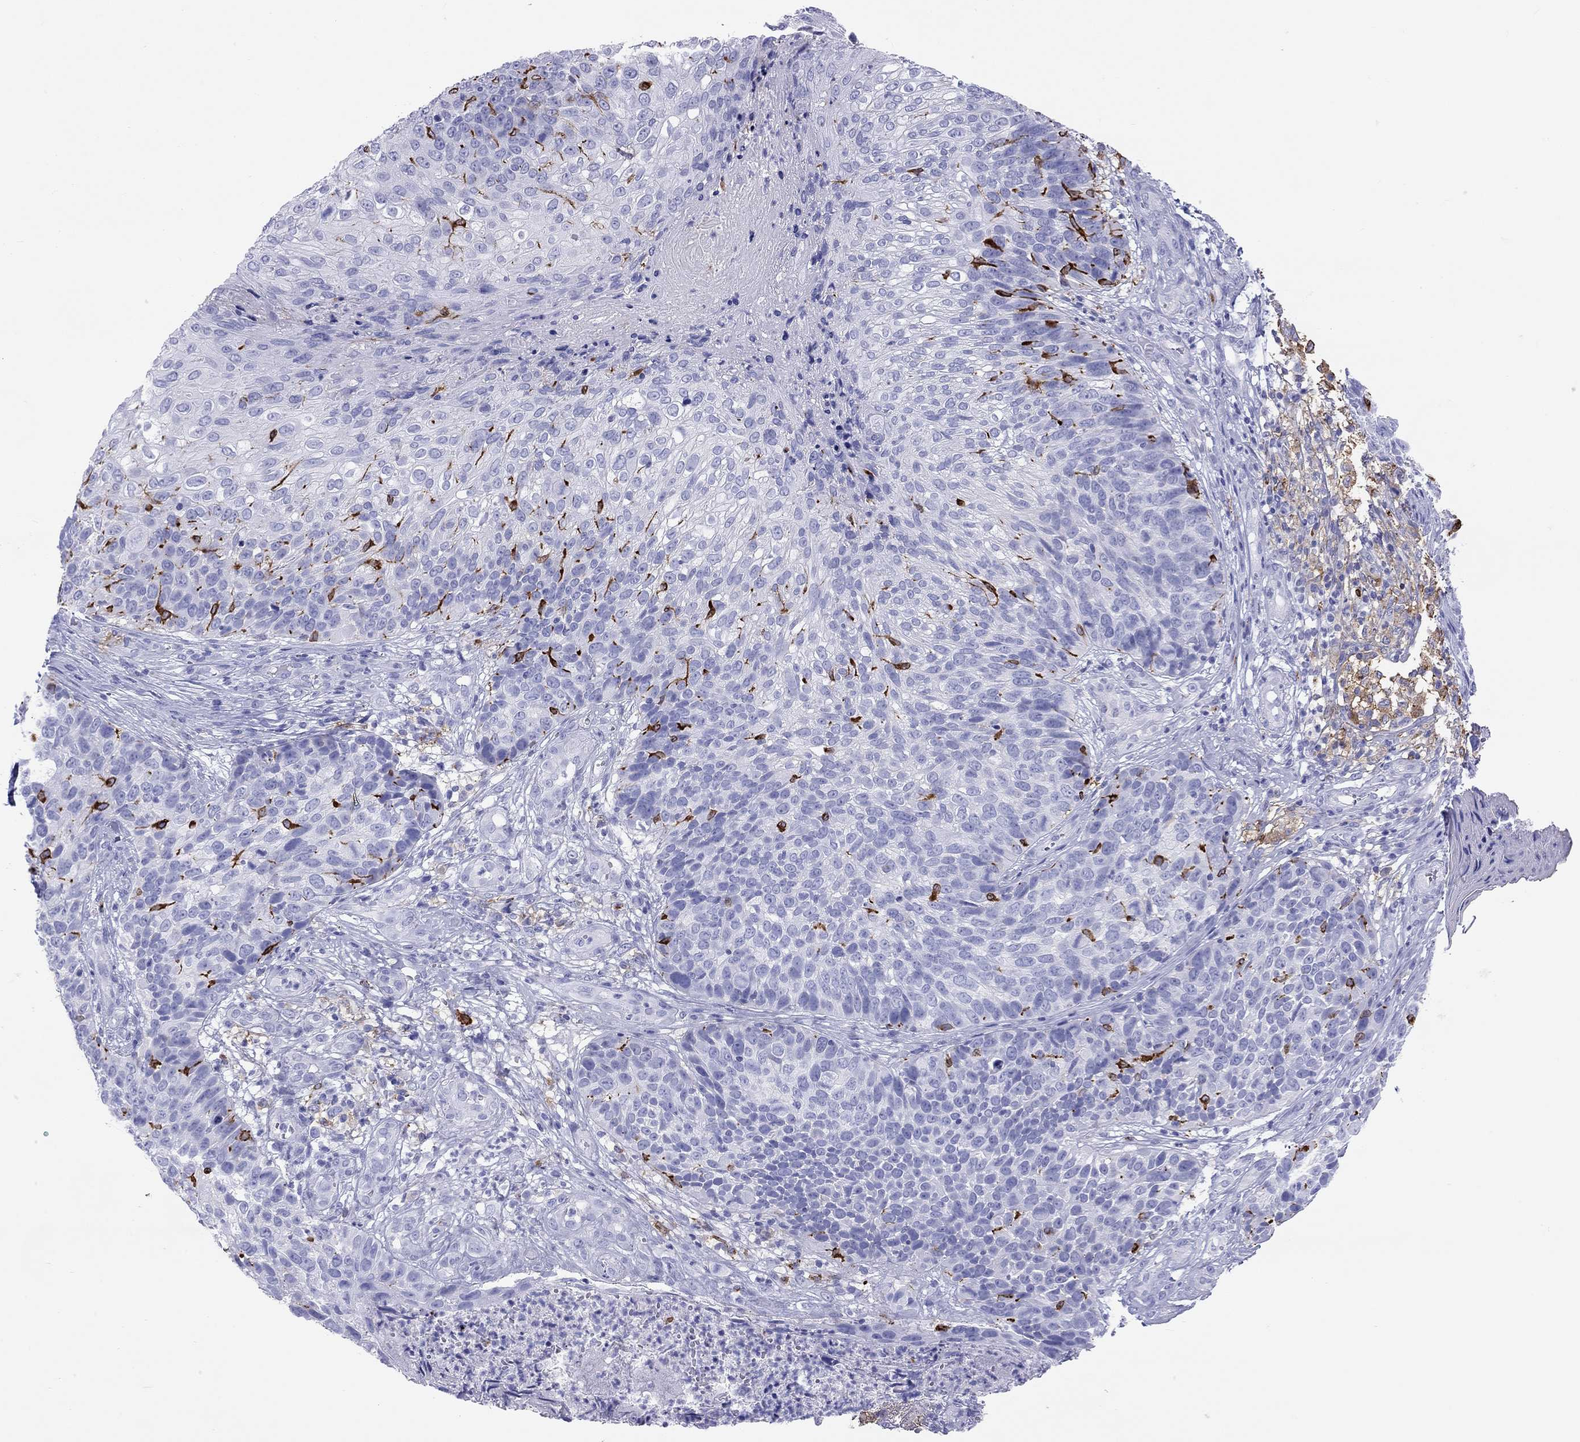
{"staining": {"intensity": "negative", "quantity": "none", "location": "none"}, "tissue": "skin cancer", "cell_type": "Tumor cells", "image_type": "cancer", "snomed": [{"axis": "morphology", "description": "Squamous cell carcinoma, NOS"}, {"axis": "topography", "description": "Skin"}], "caption": "Immunohistochemistry of skin cancer (squamous cell carcinoma) shows no positivity in tumor cells.", "gene": "HLA-DQB2", "patient": {"sex": "male", "age": 92}}